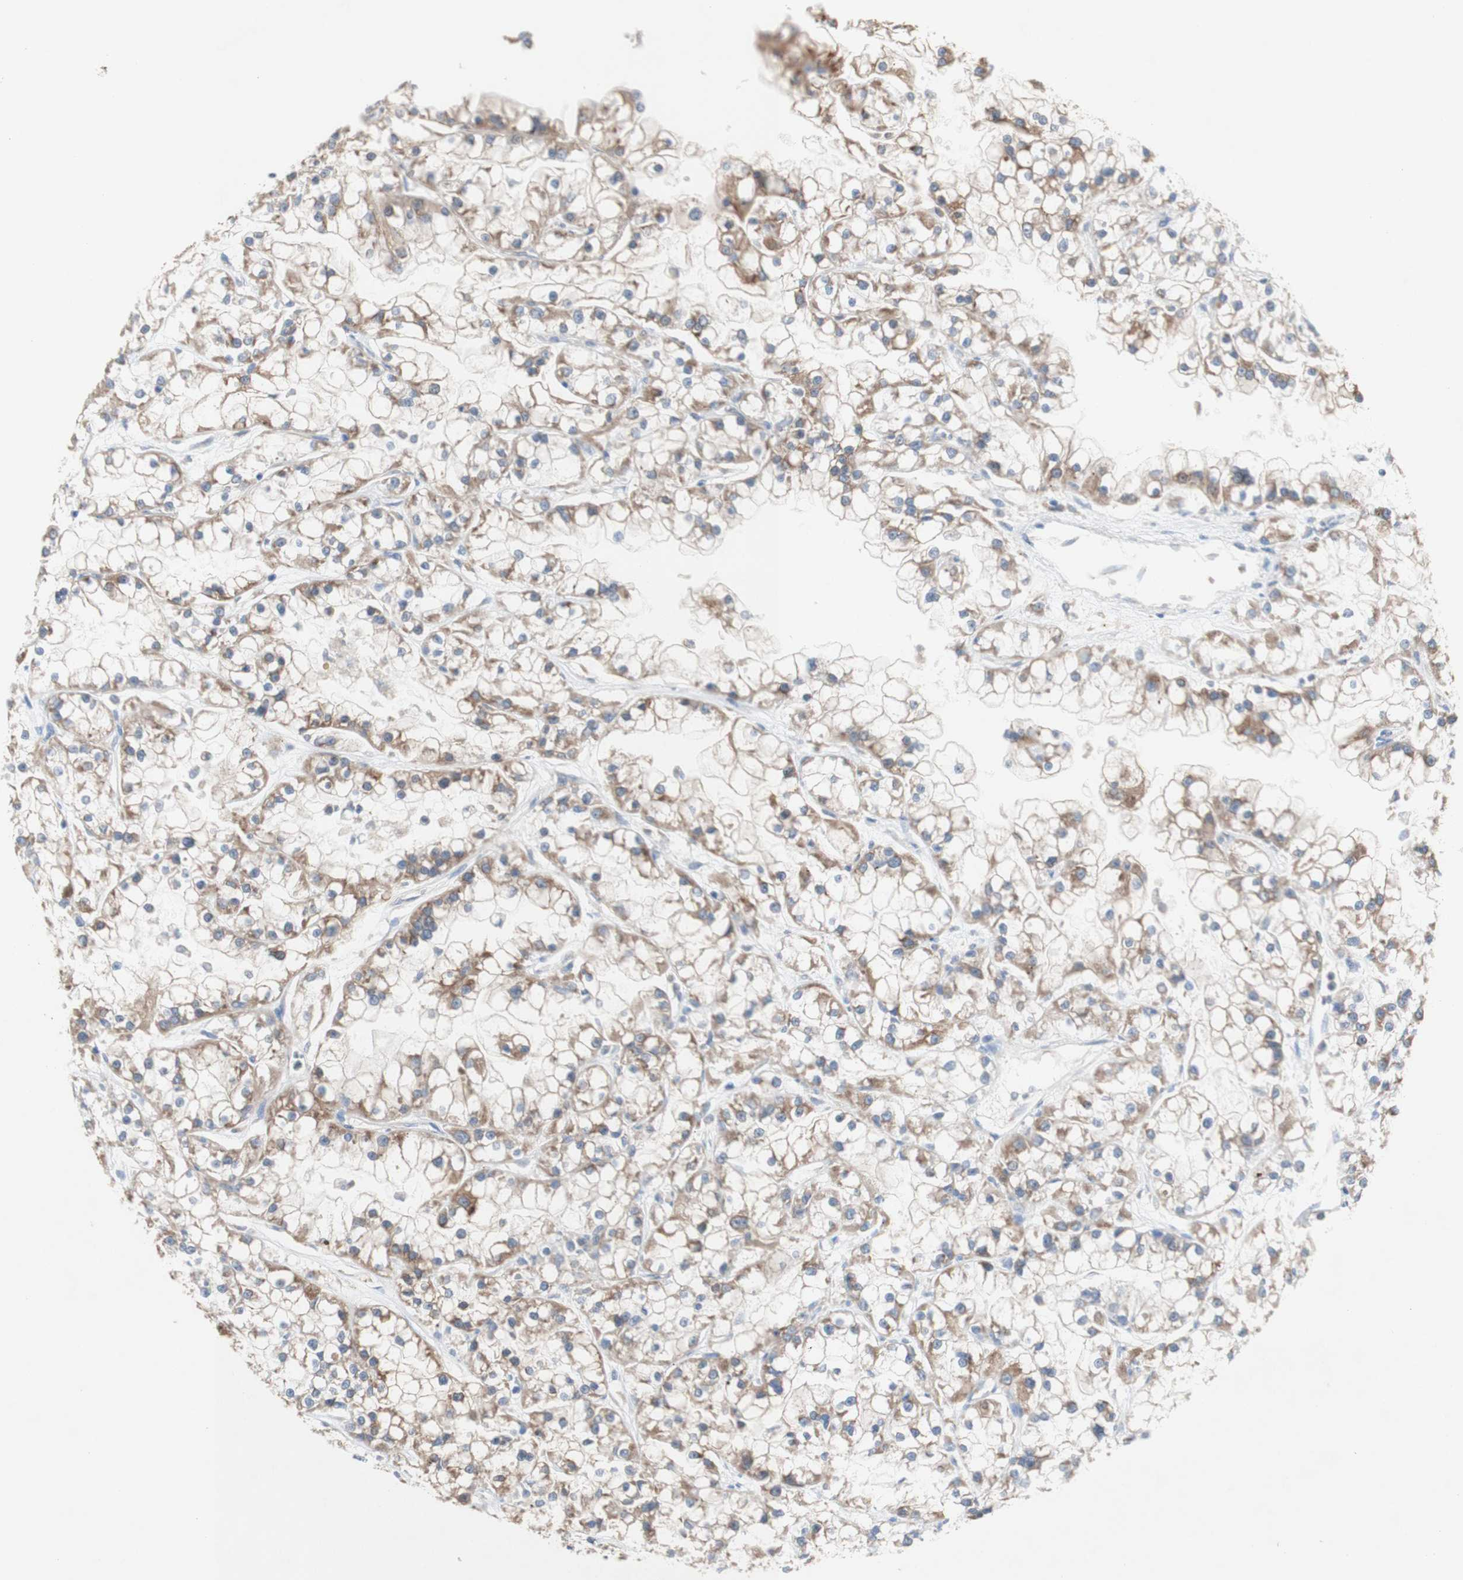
{"staining": {"intensity": "moderate", "quantity": ">75%", "location": "cytoplasmic/membranous"}, "tissue": "renal cancer", "cell_type": "Tumor cells", "image_type": "cancer", "snomed": [{"axis": "morphology", "description": "Adenocarcinoma, NOS"}, {"axis": "topography", "description": "Kidney"}], "caption": "DAB (3,3'-diaminobenzidine) immunohistochemical staining of adenocarcinoma (renal) shows moderate cytoplasmic/membranous protein staining in approximately >75% of tumor cells.", "gene": "PDGFB", "patient": {"sex": "female", "age": 52}}